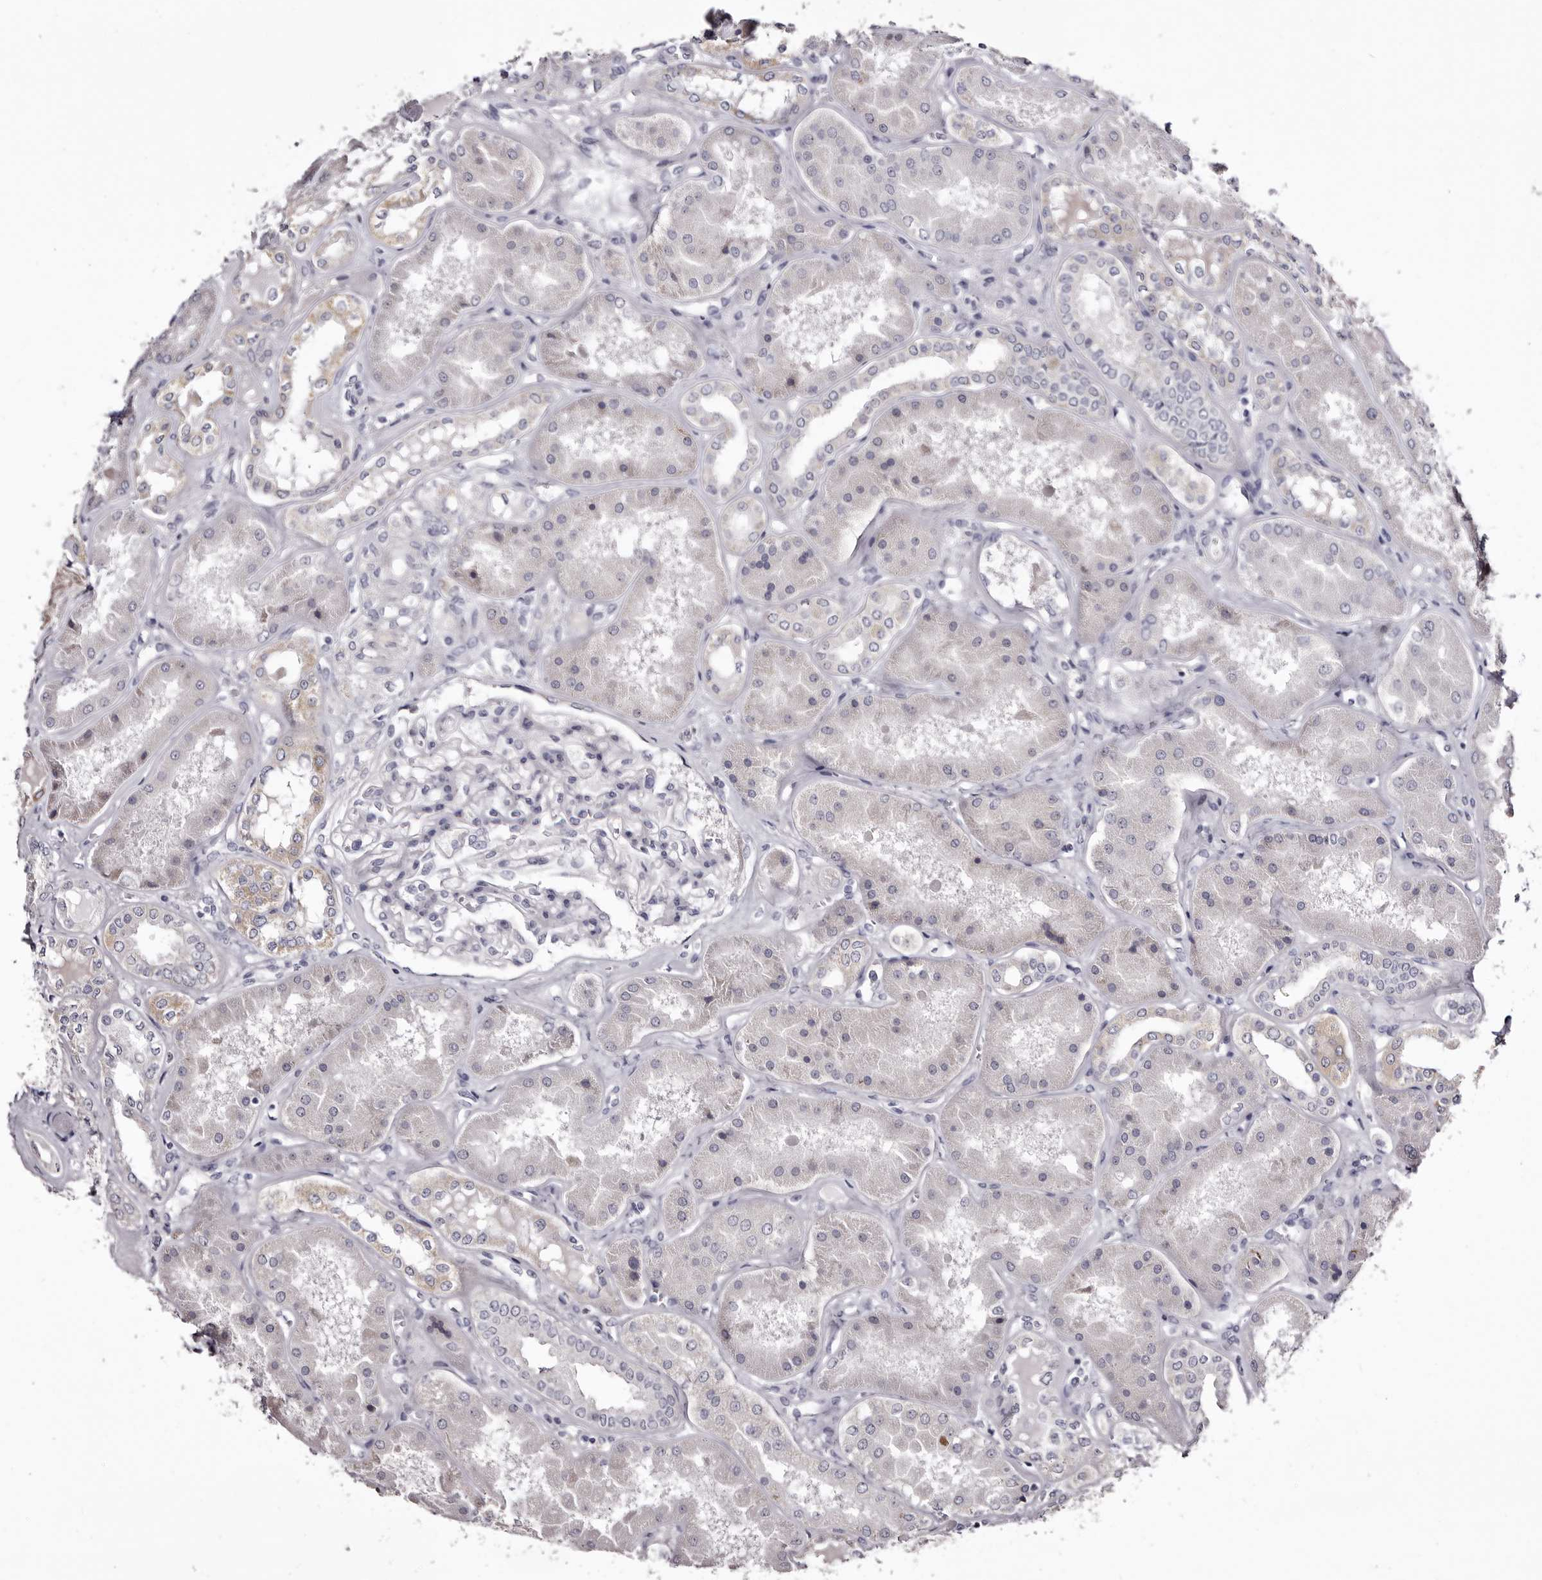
{"staining": {"intensity": "negative", "quantity": "none", "location": "none"}, "tissue": "kidney", "cell_type": "Cells in glomeruli", "image_type": "normal", "snomed": [{"axis": "morphology", "description": "Normal tissue, NOS"}, {"axis": "topography", "description": "Kidney"}], "caption": "Histopathology image shows no protein staining in cells in glomeruli of benign kidney. (Stains: DAB (3,3'-diaminobenzidine) immunohistochemistry (IHC) with hematoxylin counter stain, Microscopy: brightfield microscopy at high magnification).", "gene": "CASQ1", "patient": {"sex": "female", "age": 56}}